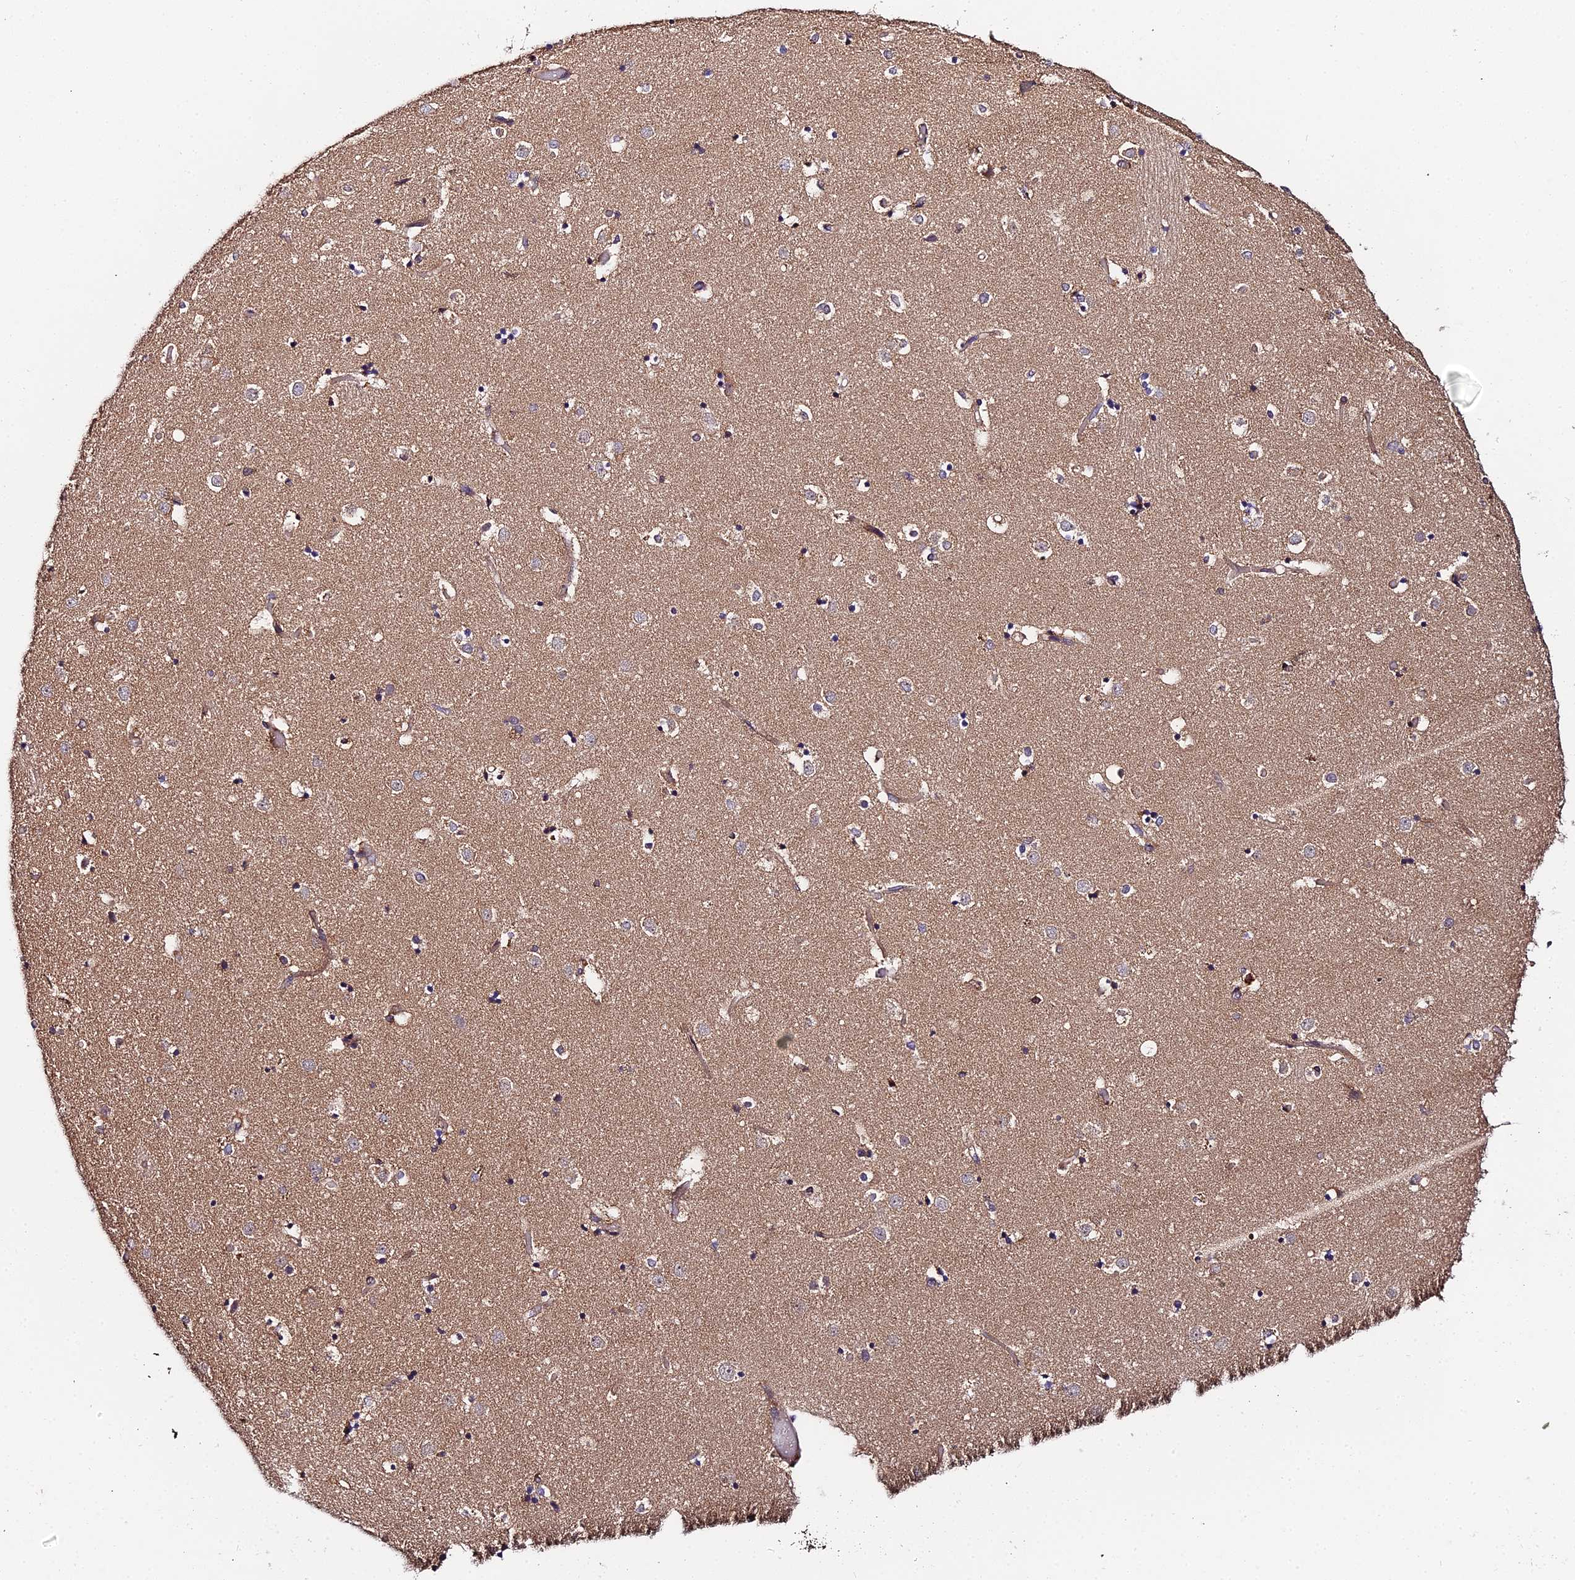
{"staining": {"intensity": "weak", "quantity": "<25%", "location": "cytoplasmic/membranous"}, "tissue": "caudate", "cell_type": "Glial cells", "image_type": "normal", "snomed": [{"axis": "morphology", "description": "Normal tissue, NOS"}, {"axis": "topography", "description": "Lateral ventricle wall"}], "caption": "This is a histopathology image of immunohistochemistry staining of unremarkable caudate, which shows no expression in glial cells.", "gene": "ZBED8", "patient": {"sex": "female", "age": 52}}